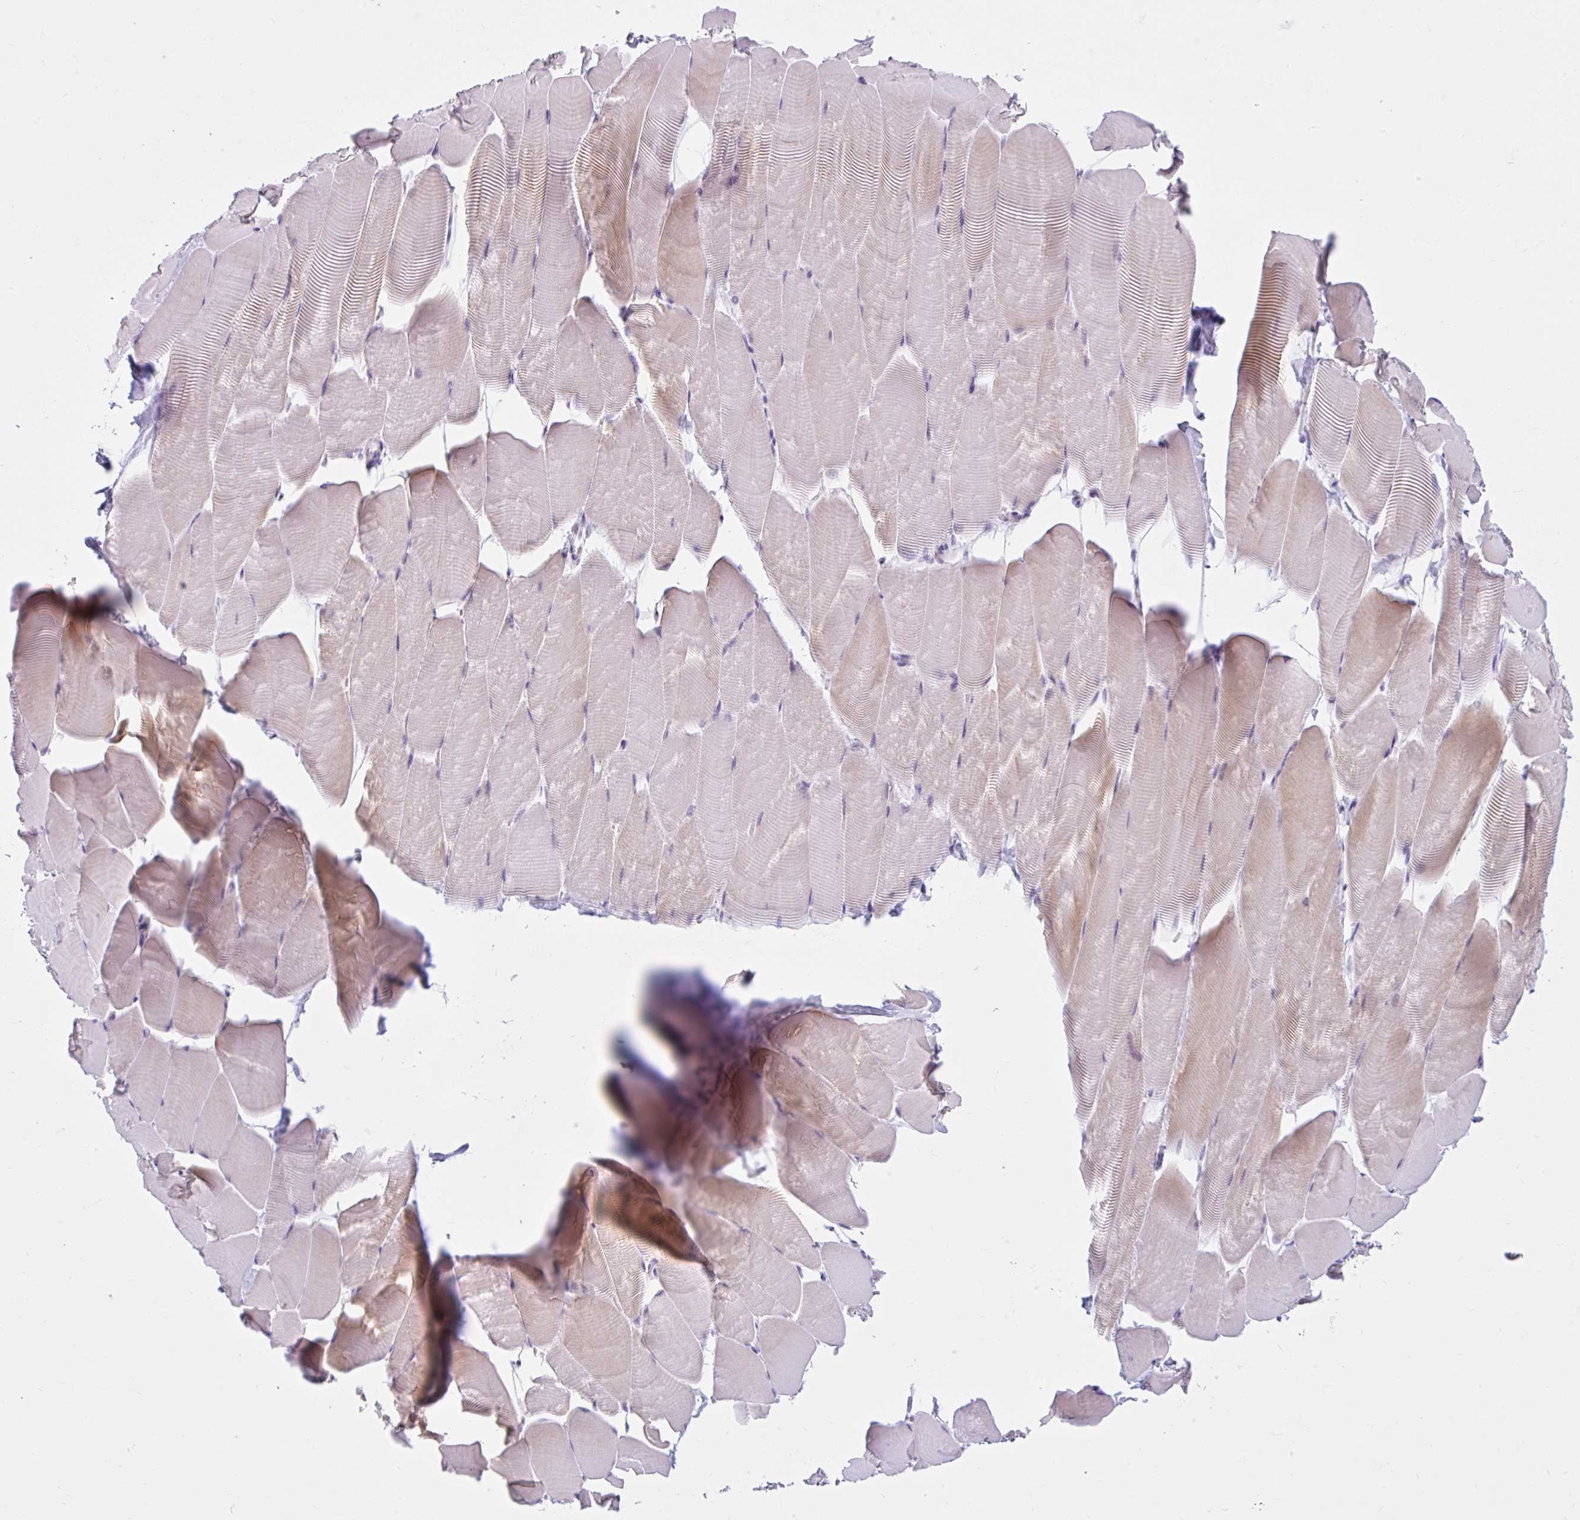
{"staining": {"intensity": "weak", "quantity": "25%-75%", "location": "cytoplasmic/membranous"}, "tissue": "skeletal muscle", "cell_type": "Myocytes", "image_type": "normal", "snomed": [{"axis": "morphology", "description": "Normal tissue, NOS"}, {"axis": "topography", "description": "Skeletal muscle"}], "caption": "Immunohistochemical staining of benign skeletal muscle shows weak cytoplasmic/membranous protein staining in approximately 25%-75% of myocytes. The staining was performed using DAB, with brown indicating positive protein expression. Nuclei are stained blue with hematoxylin.", "gene": "FAM153A", "patient": {"sex": "male", "age": 25}}